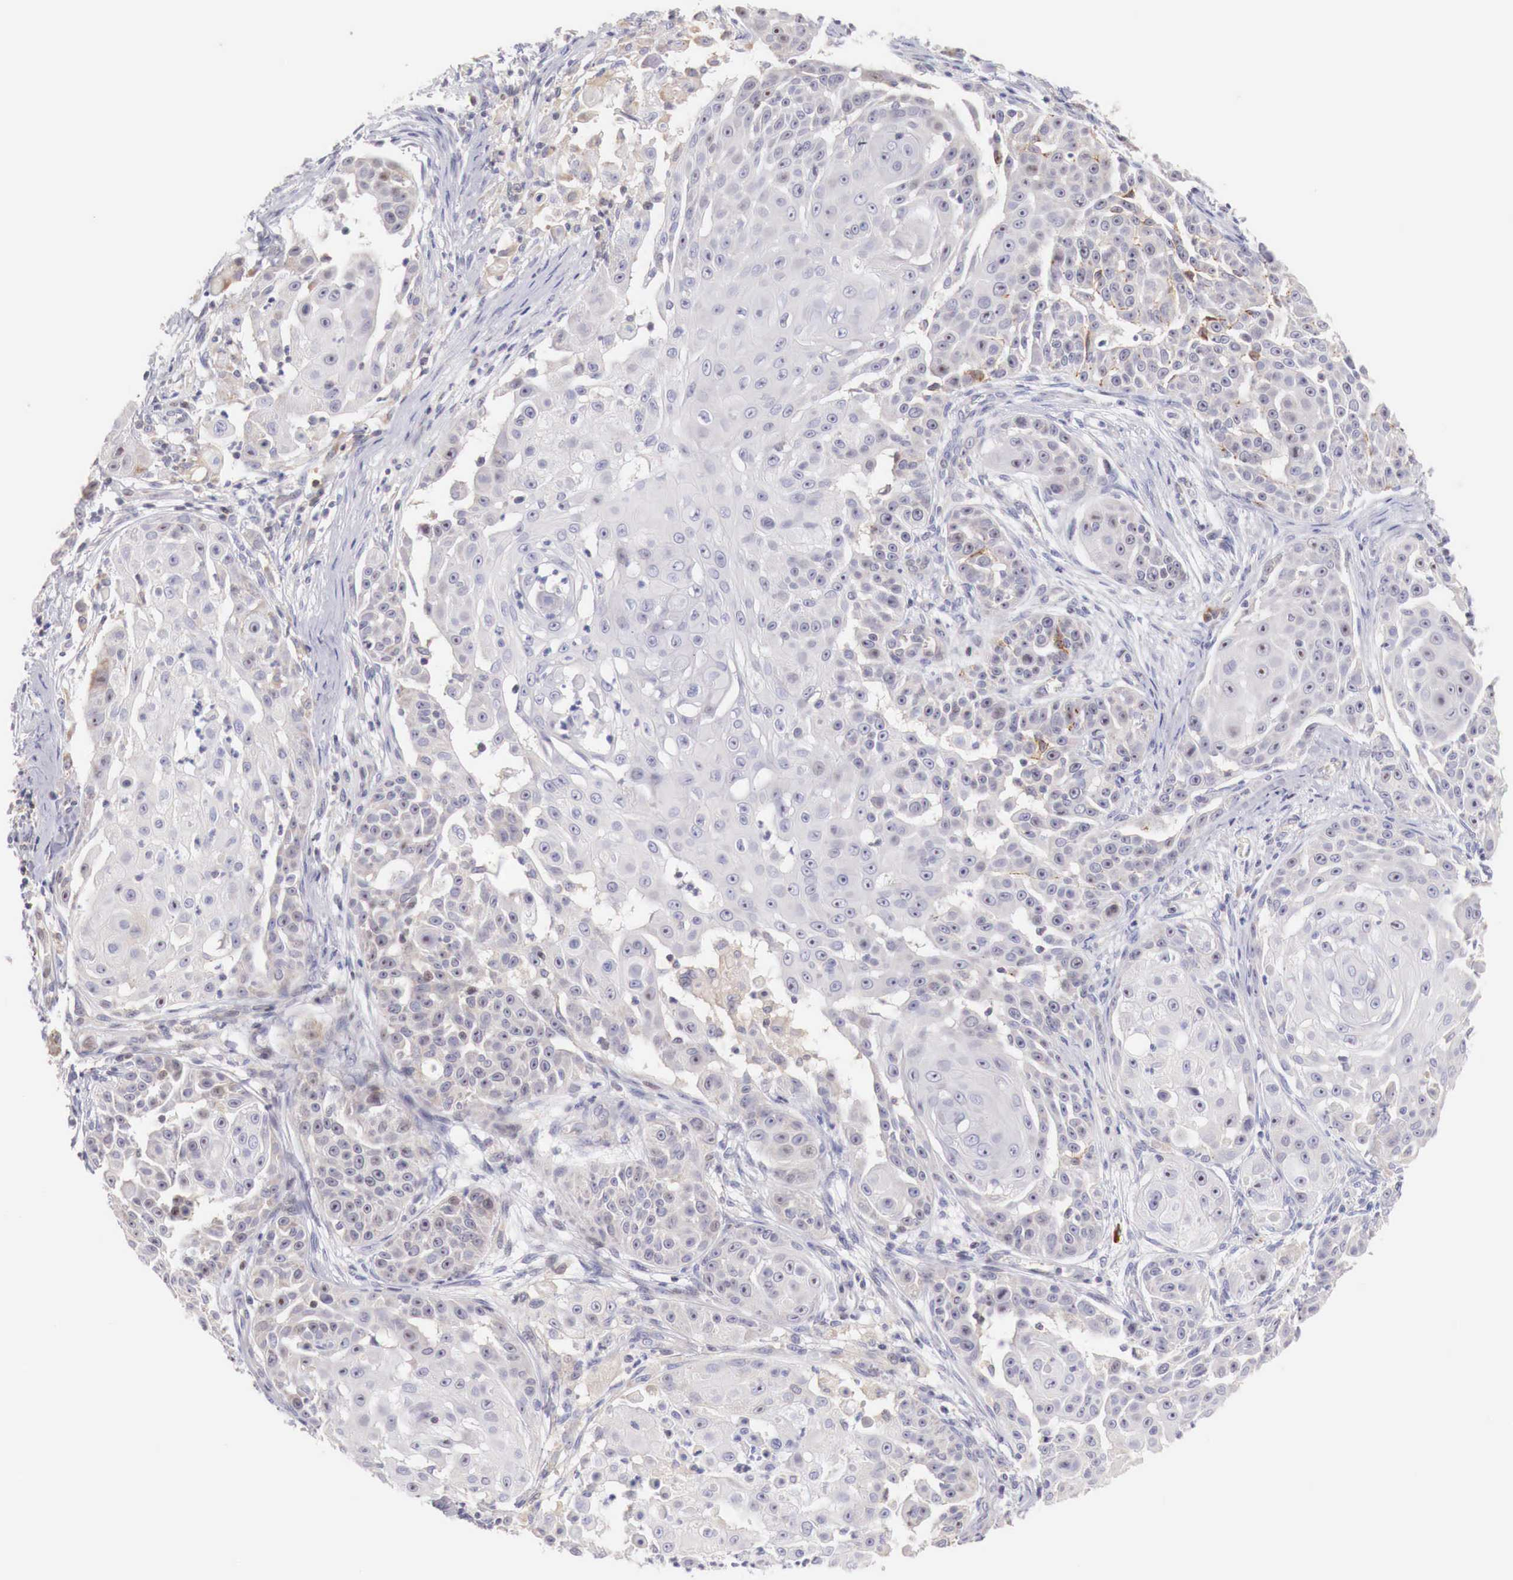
{"staining": {"intensity": "weak", "quantity": "<25%", "location": "cytoplasmic/membranous"}, "tissue": "skin cancer", "cell_type": "Tumor cells", "image_type": "cancer", "snomed": [{"axis": "morphology", "description": "Squamous cell carcinoma, NOS"}, {"axis": "topography", "description": "Skin"}], "caption": "Tumor cells are negative for brown protein staining in skin cancer (squamous cell carcinoma).", "gene": "CLCN5", "patient": {"sex": "female", "age": 57}}